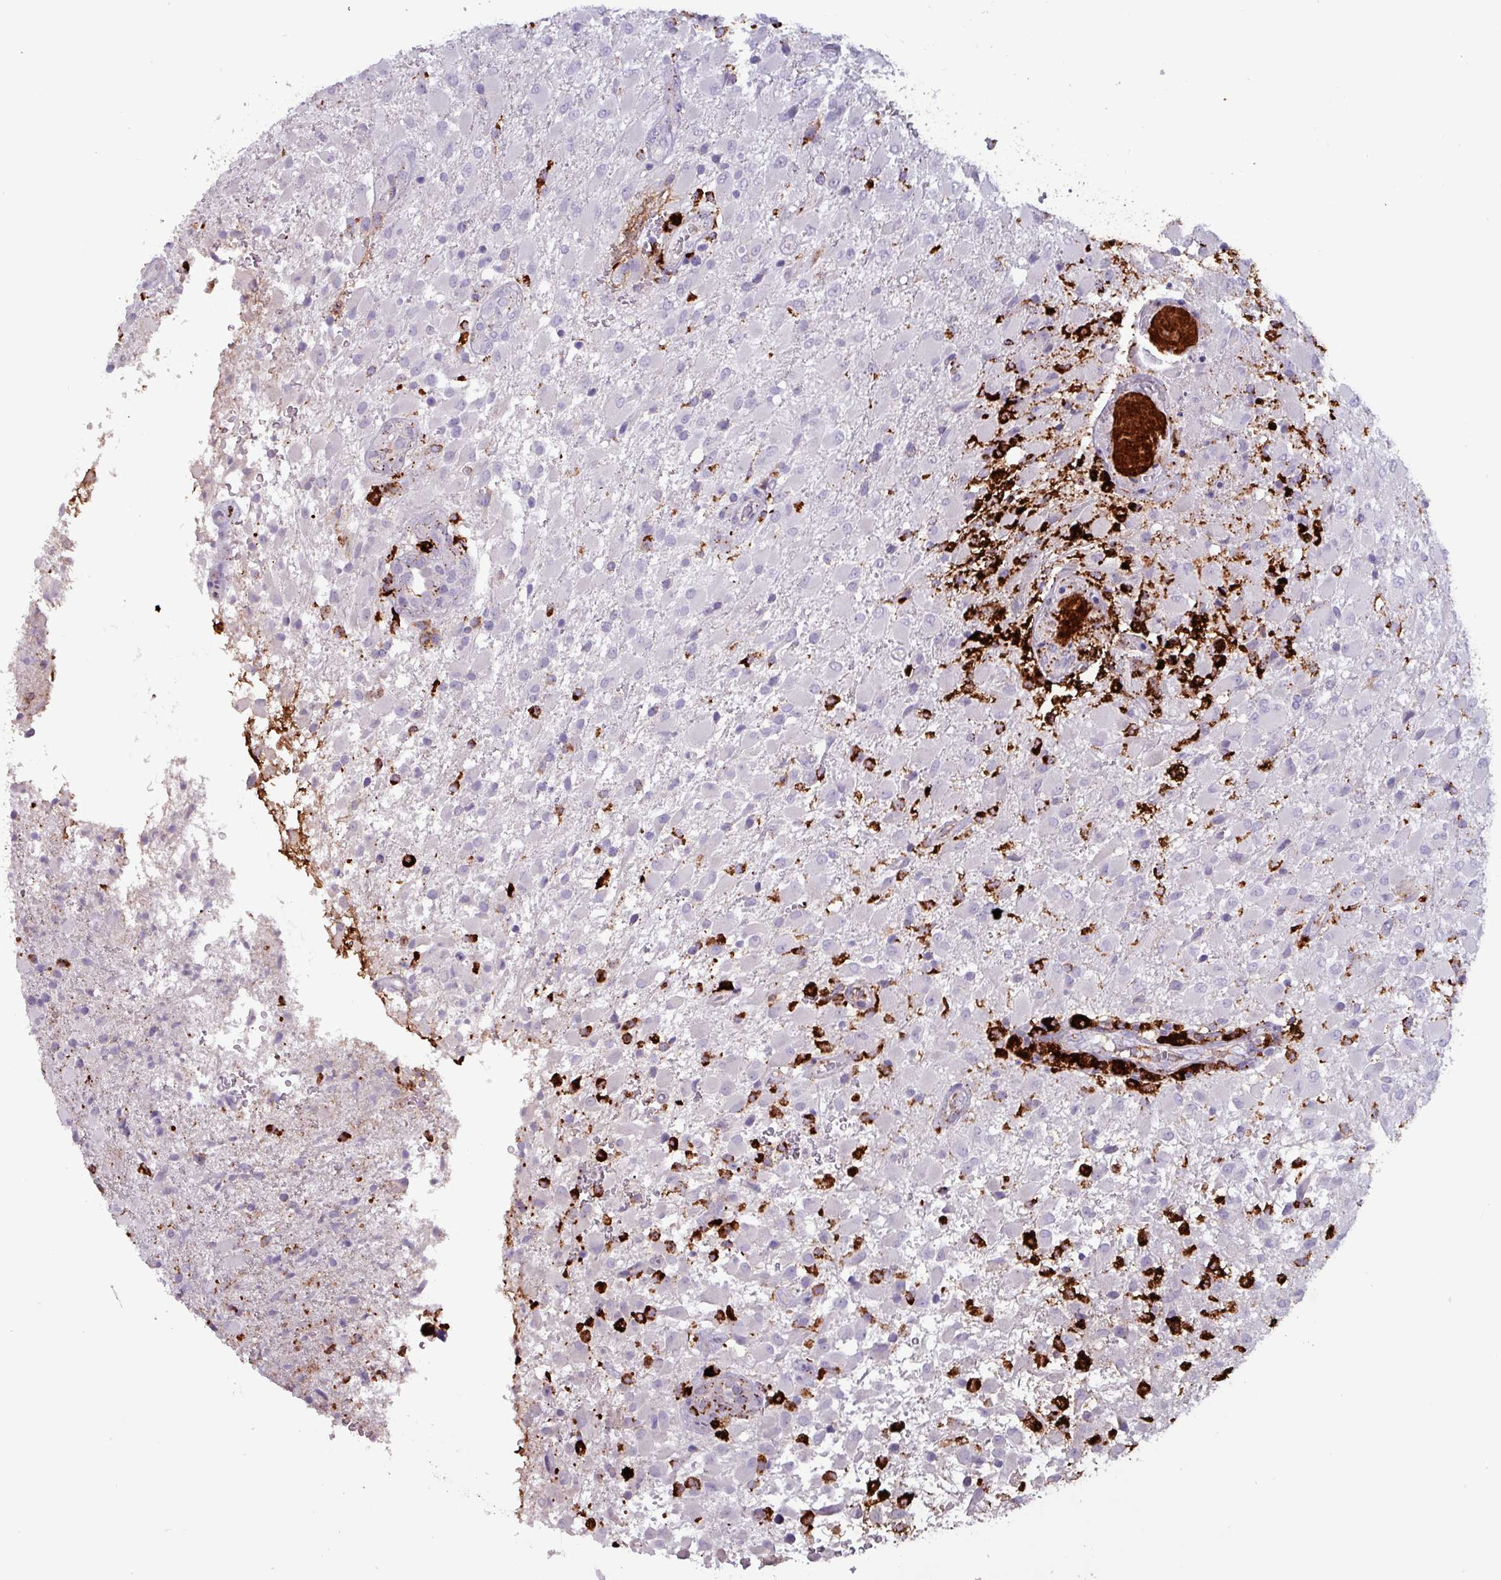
{"staining": {"intensity": "negative", "quantity": "none", "location": "none"}, "tissue": "glioma", "cell_type": "Tumor cells", "image_type": "cancer", "snomed": [{"axis": "morphology", "description": "Glioma, malignant, Low grade"}, {"axis": "topography", "description": "Brain"}], "caption": "Tumor cells are negative for brown protein staining in malignant glioma (low-grade).", "gene": "PLIN2", "patient": {"sex": "male", "age": 65}}